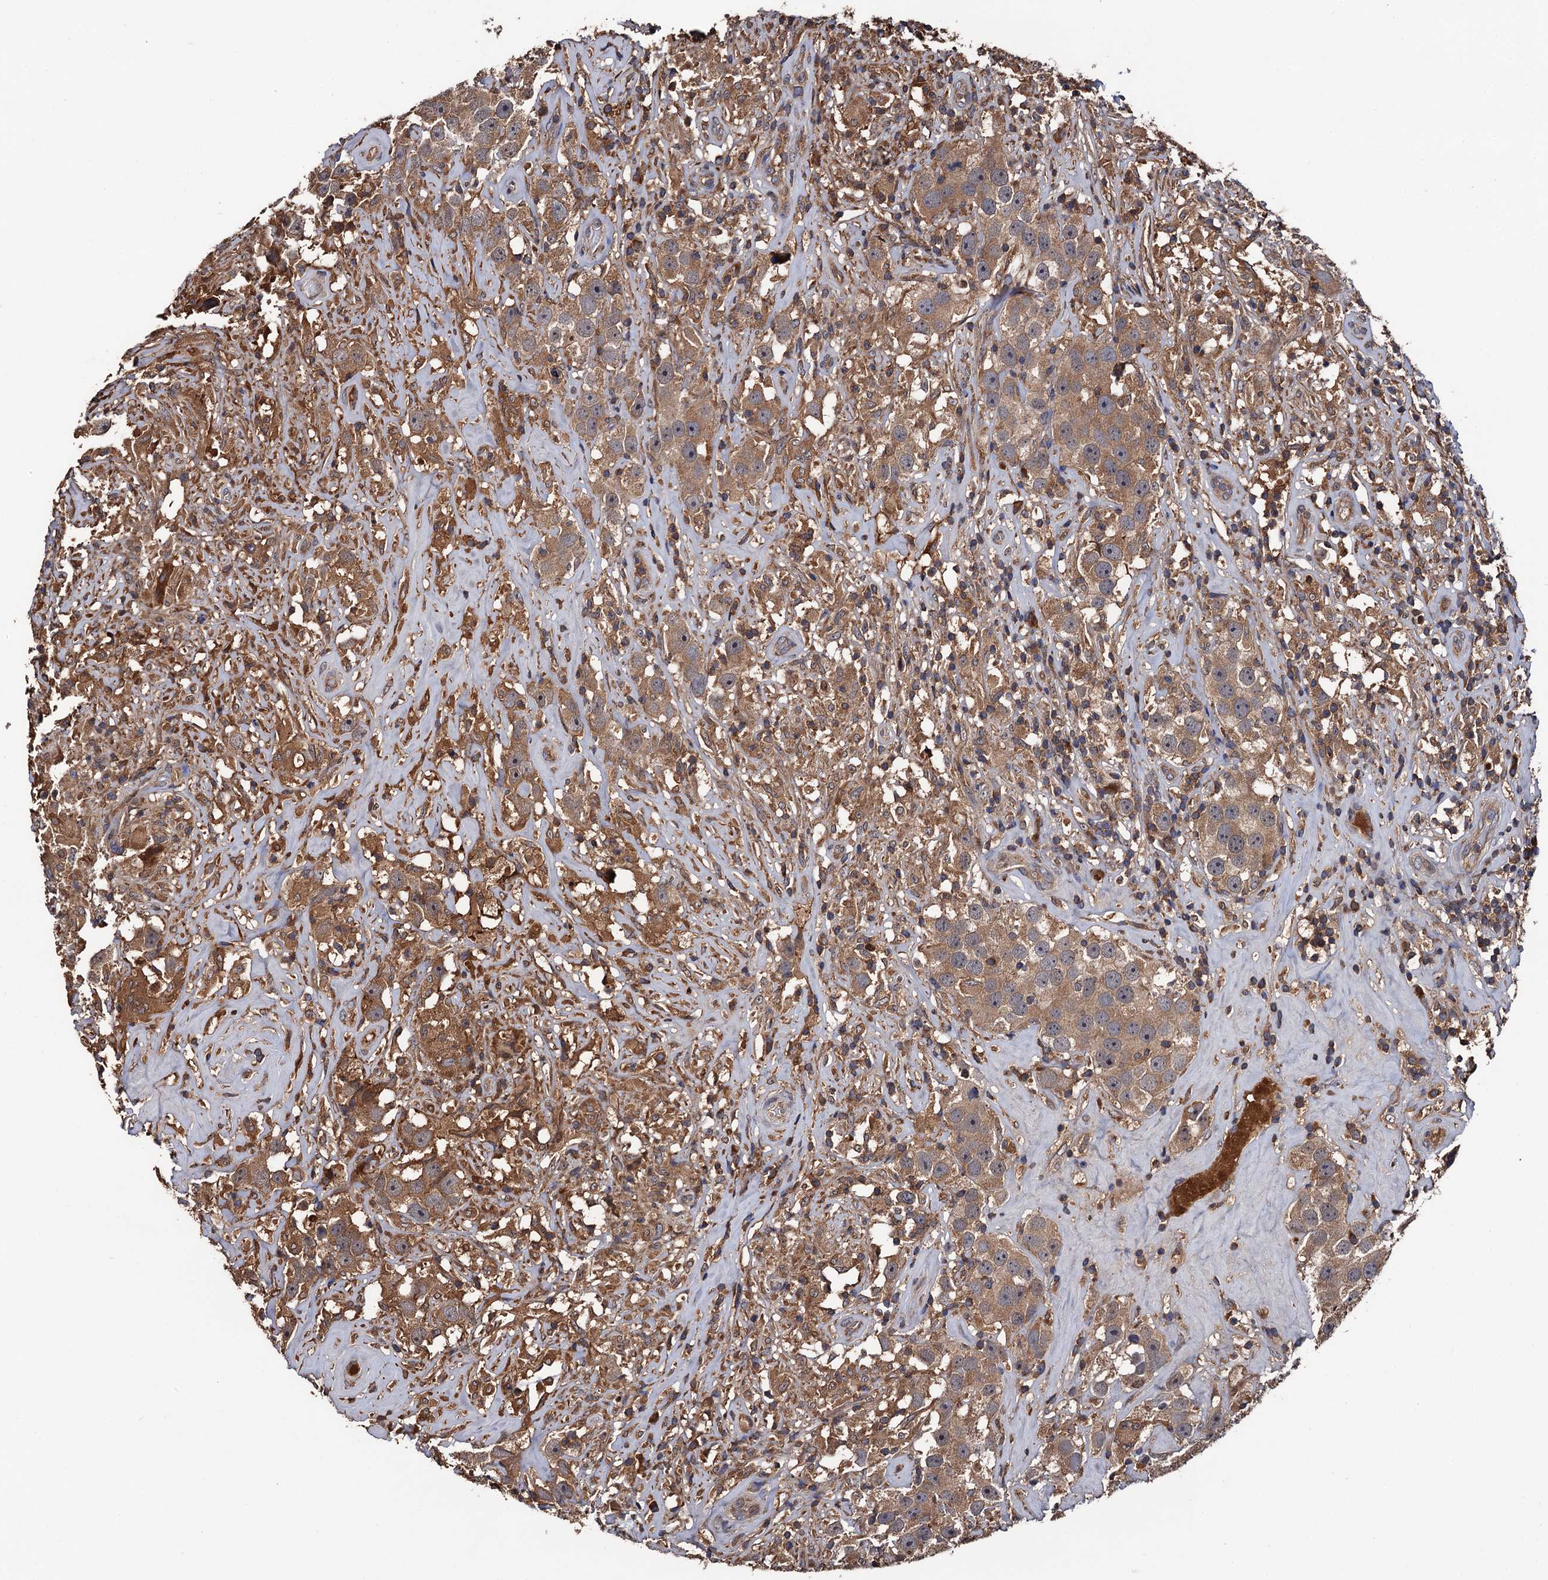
{"staining": {"intensity": "moderate", "quantity": ">75%", "location": "cytoplasmic/membranous"}, "tissue": "testis cancer", "cell_type": "Tumor cells", "image_type": "cancer", "snomed": [{"axis": "morphology", "description": "Seminoma, NOS"}, {"axis": "topography", "description": "Testis"}], "caption": "Immunohistochemical staining of testis seminoma shows medium levels of moderate cytoplasmic/membranous staining in approximately >75% of tumor cells.", "gene": "RGS11", "patient": {"sex": "male", "age": 49}}